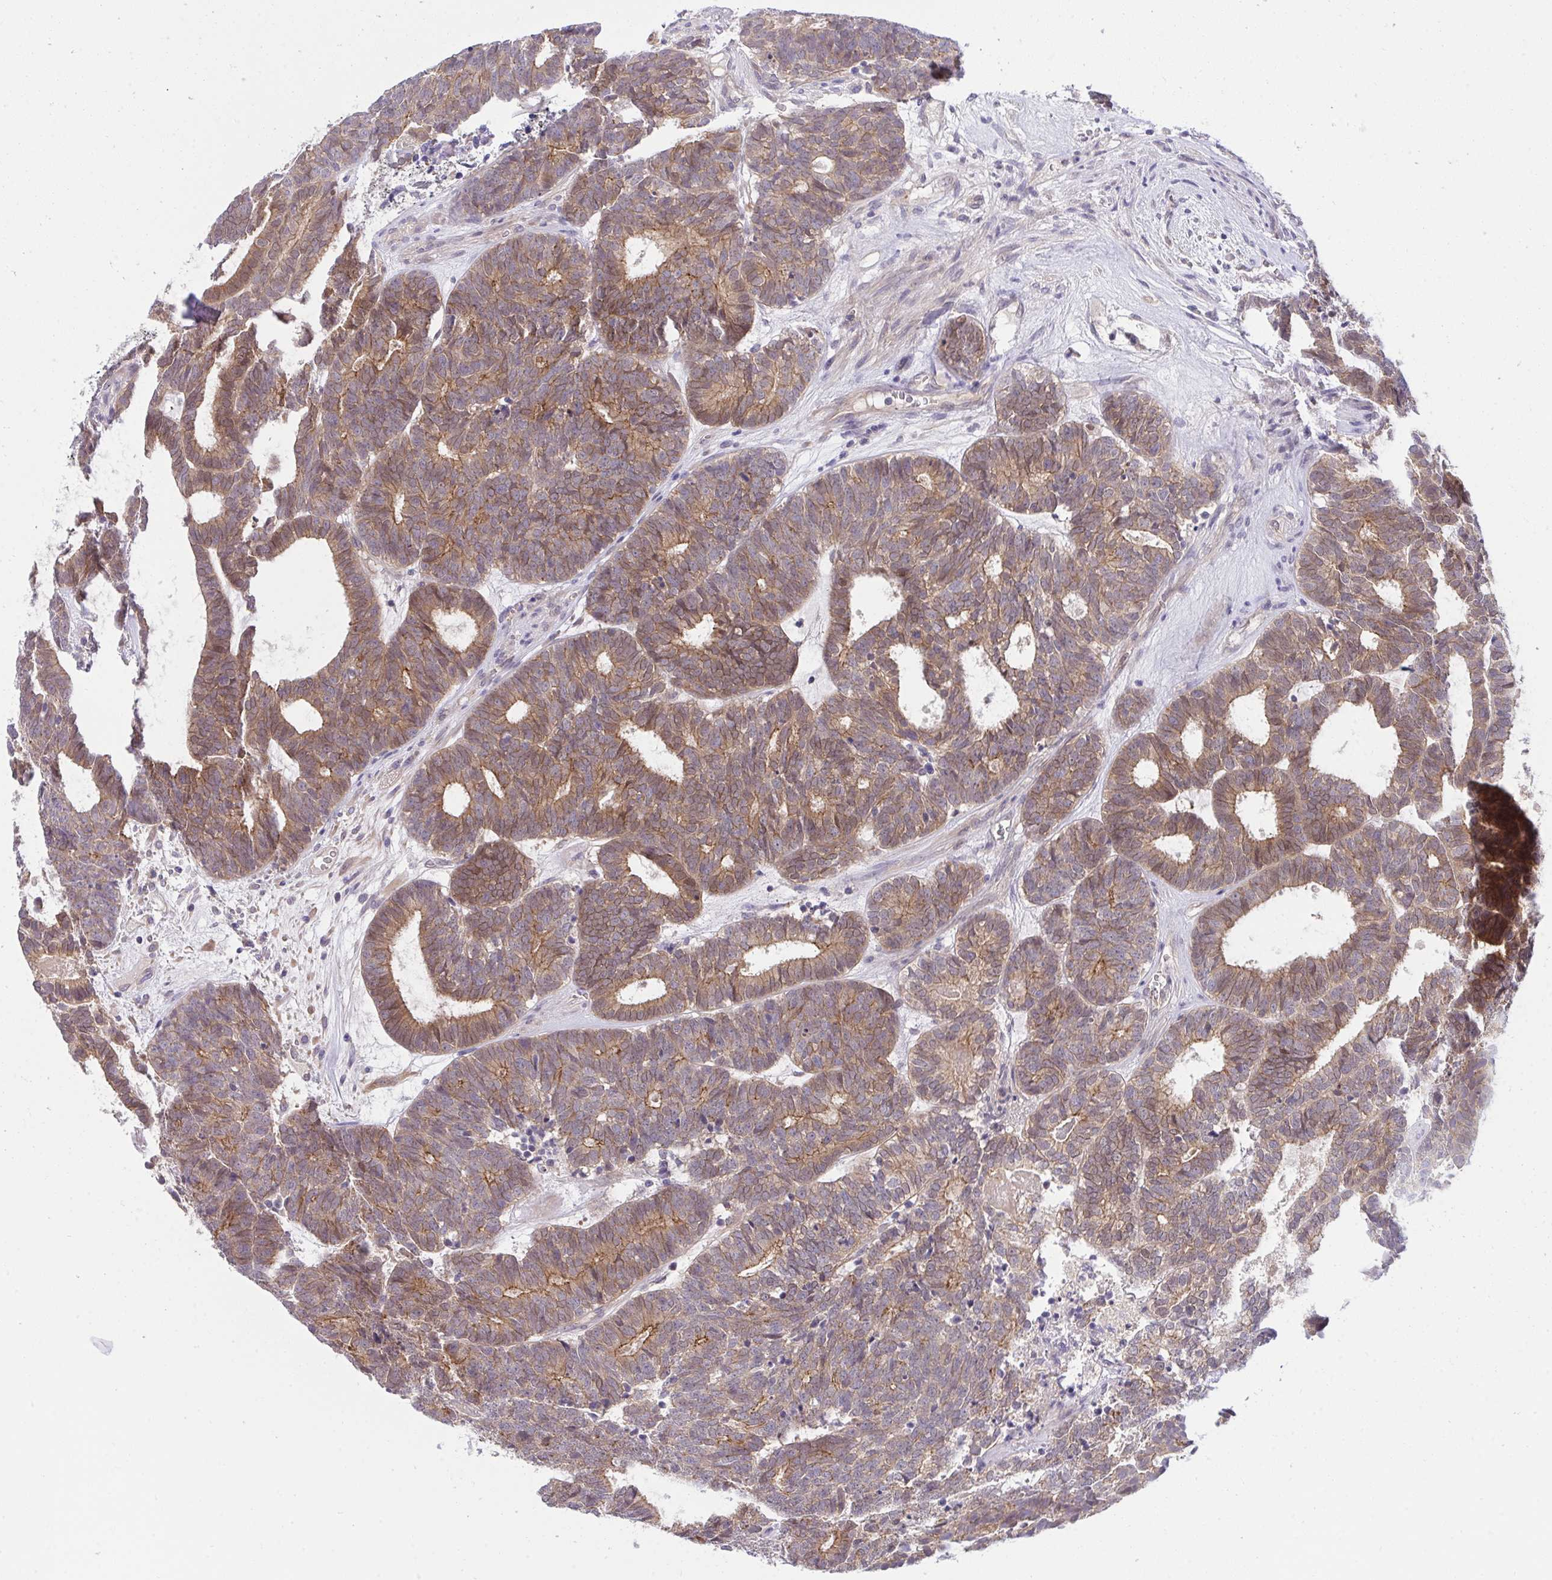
{"staining": {"intensity": "moderate", "quantity": ">75%", "location": "cytoplasmic/membranous"}, "tissue": "head and neck cancer", "cell_type": "Tumor cells", "image_type": "cancer", "snomed": [{"axis": "morphology", "description": "Adenocarcinoma, NOS"}, {"axis": "topography", "description": "Head-Neck"}], "caption": "Immunohistochemical staining of human head and neck cancer (adenocarcinoma) demonstrates medium levels of moderate cytoplasmic/membranous staining in about >75% of tumor cells. (Brightfield microscopy of DAB IHC at high magnification).", "gene": "HOXD12", "patient": {"sex": "female", "age": 81}}